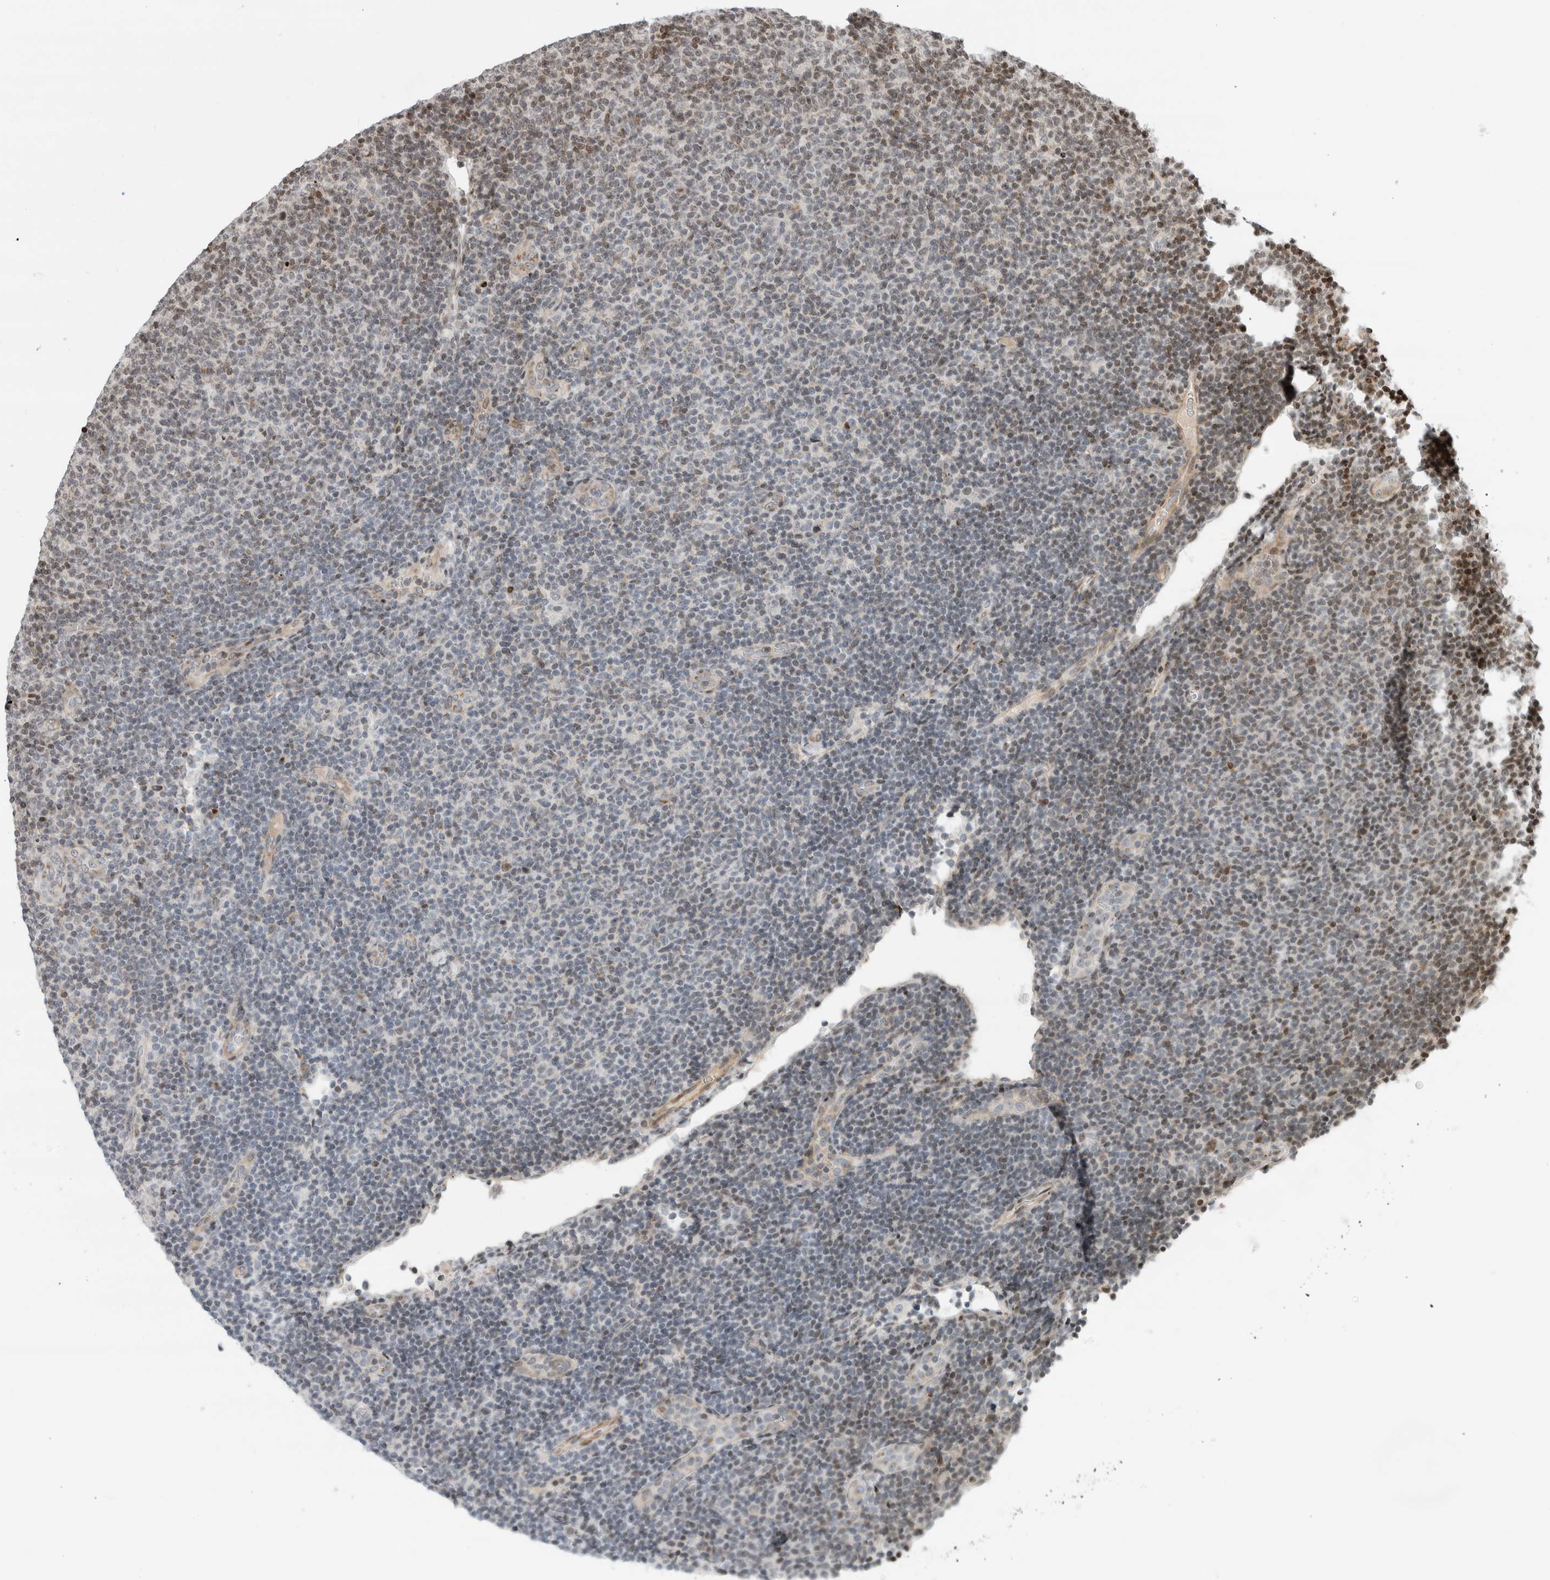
{"staining": {"intensity": "weak", "quantity": "<25%", "location": "nuclear"}, "tissue": "lymphoma", "cell_type": "Tumor cells", "image_type": "cancer", "snomed": [{"axis": "morphology", "description": "Malignant lymphoma, non-Hodgkin's type, Low grade"}, {"axis": "topography", "description": "Lymph node"}], "caption": "Immunohistochemistry of human malignant lymphoma, non-Hodgkin's type (low-grade) exhibits no expression in tumor cells.", "gene": "GINS4", "patient": {"sex": "male", "age": 66}}